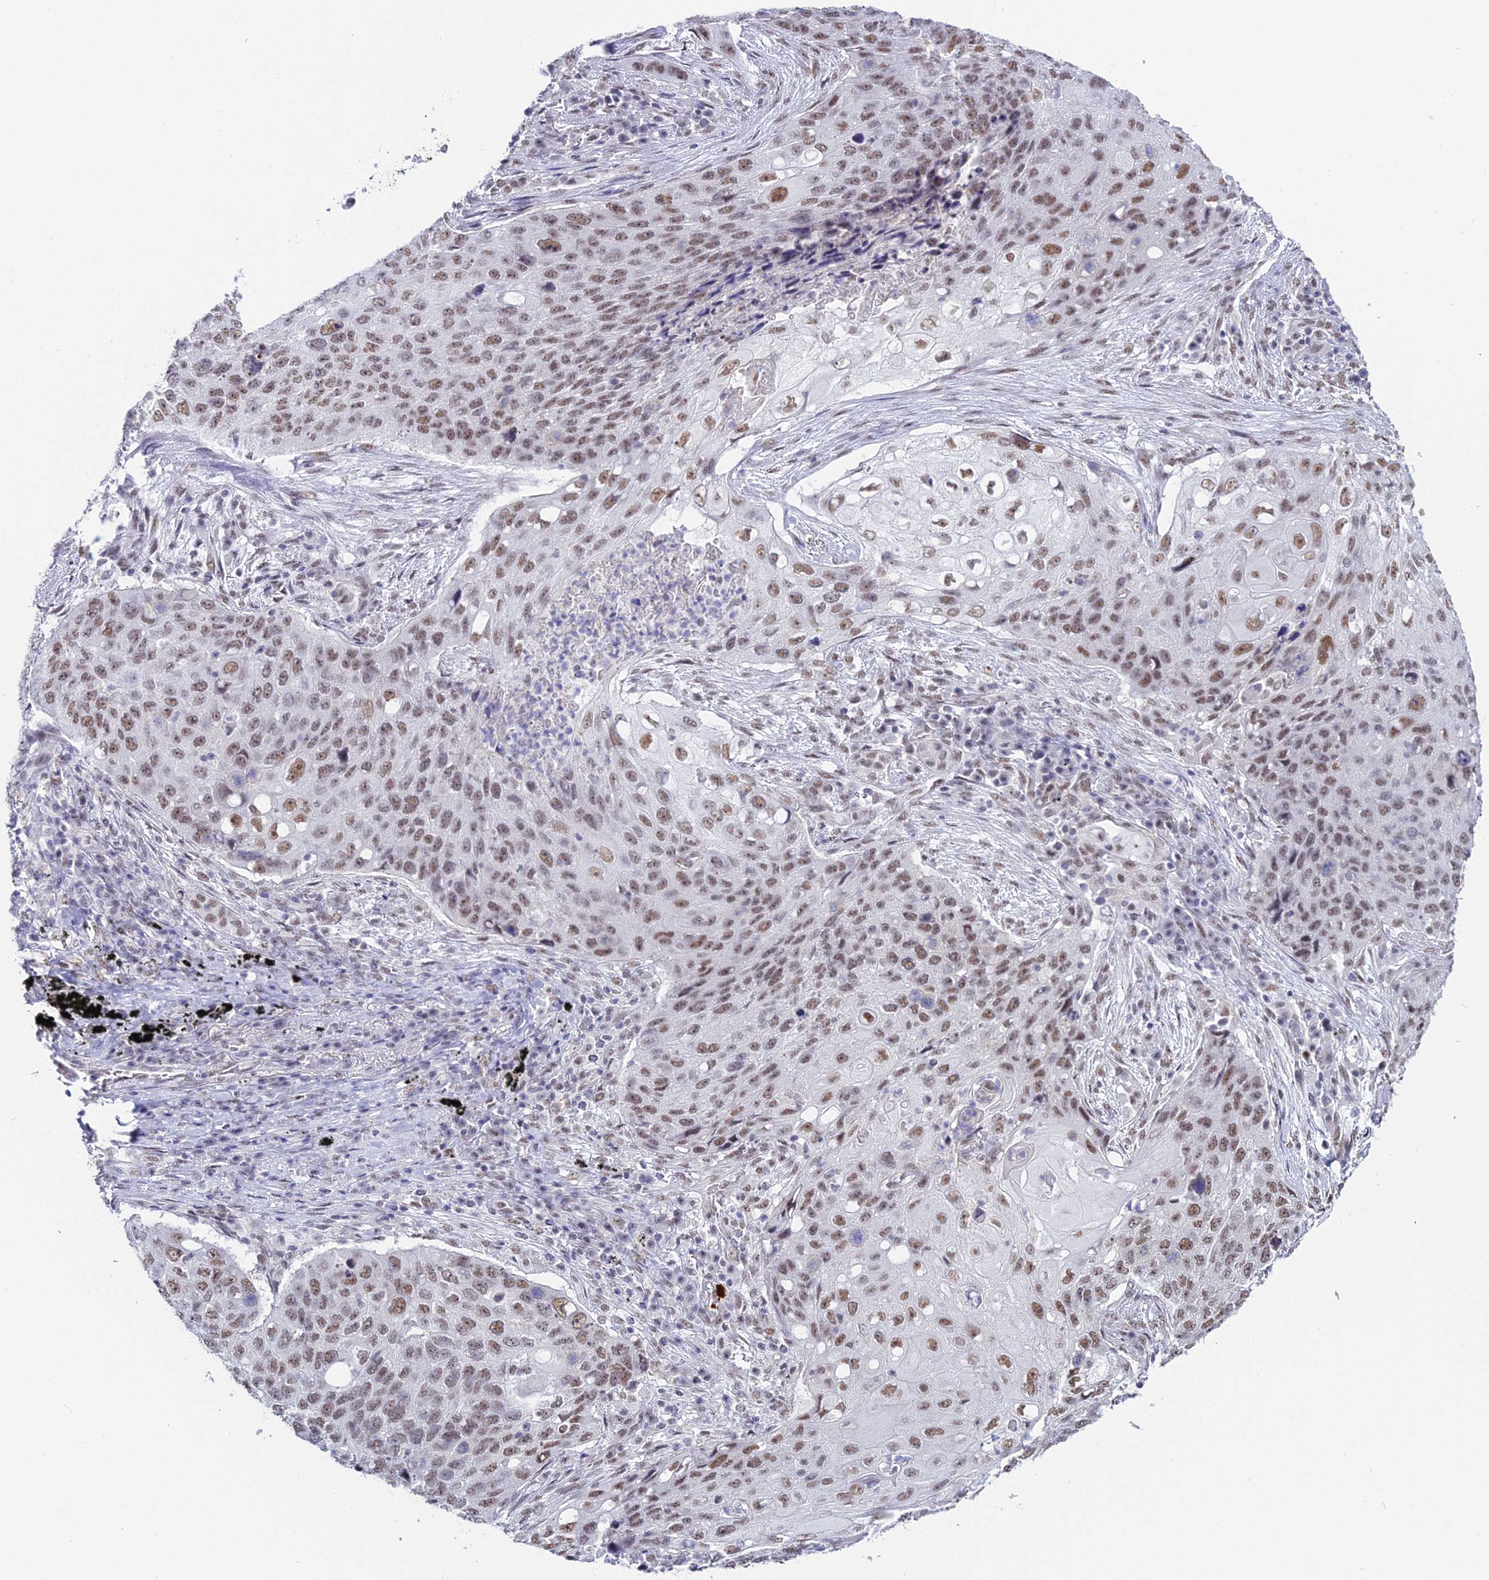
{"staining": {"intensity": "moderate", "quantity": ">75%", "location": "nuclear"}, "tissue": "lung cancer", "cell_type": "Tumor cells", "image_type": "cancer", "snomed": [{"axis": "morphology", "description": "Squamous cell carcinoma, NOS"}, {"axis": "topography", "description": "Lung"}], "caption": "Lung cancer stained with IHC reveals moderate nuclear staining in approximately >75% of tumor cells. The protein of interest is shown in brown color, while the nuclei are stained blue.", "gene": "RBM12", "patient": {"sex": "female", "age": 63}}